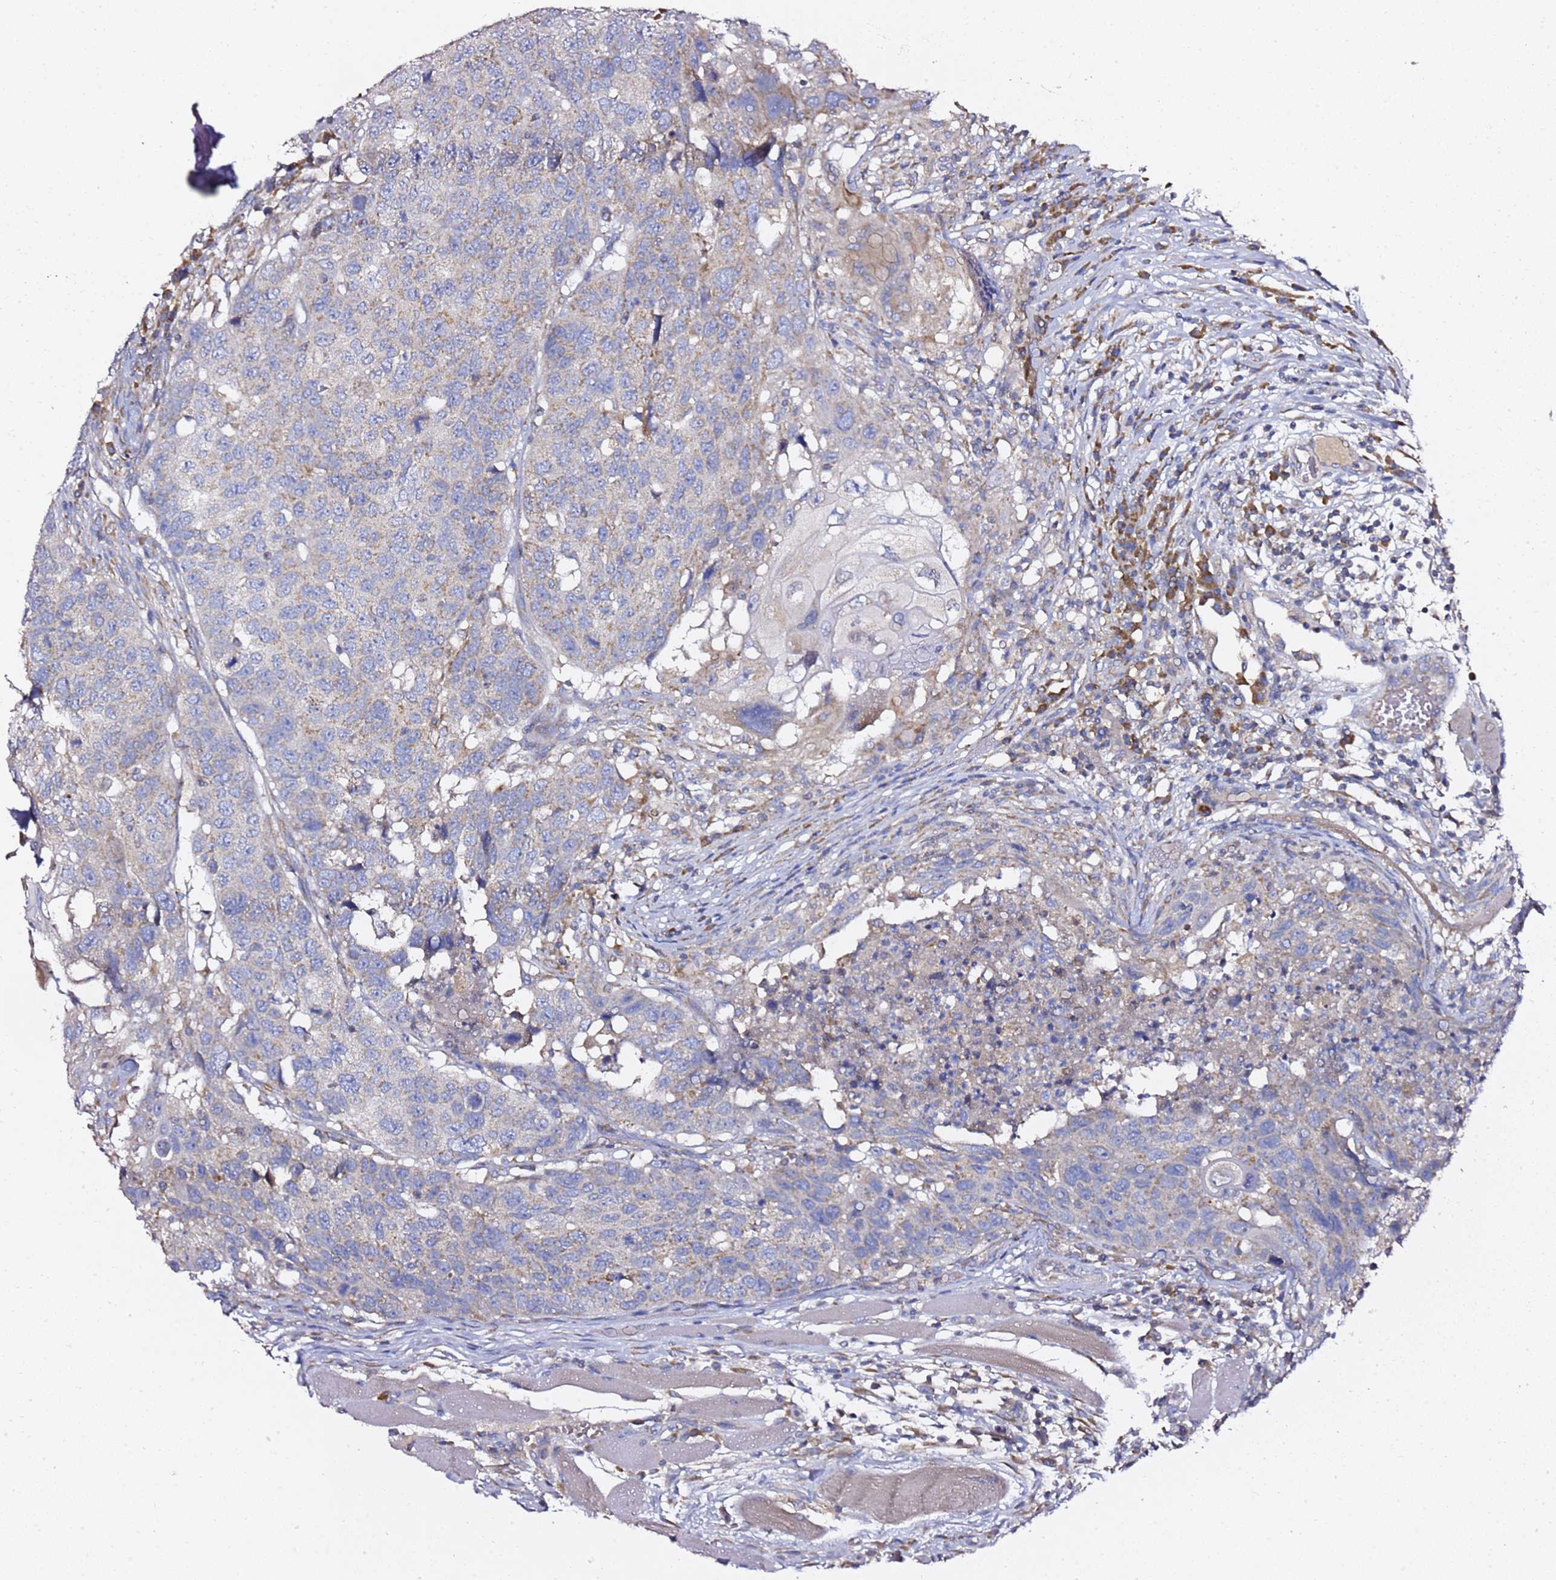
{"staining": {"intensity": "moderate", "quantity": "<25%", "location": "cytoplasmic/membranous"}, "tissue": "head and neck cancer", "cell_type": "Tumor cells", "image_type": "cancer", "snomed": [{"axis": "morphology", "description": "Squamous cell carcinoma, NOS"}, {"axis": "topography", "description": "Head-Neck"}], "caption": "An image of human head and neck squamous cell carcinoma stained for a protein exhibits moderate cytoplasmic/membranous brown staining in tumor cells.", "gene": "C19orf12", "patient": {"sex": "male", "age": 66}}